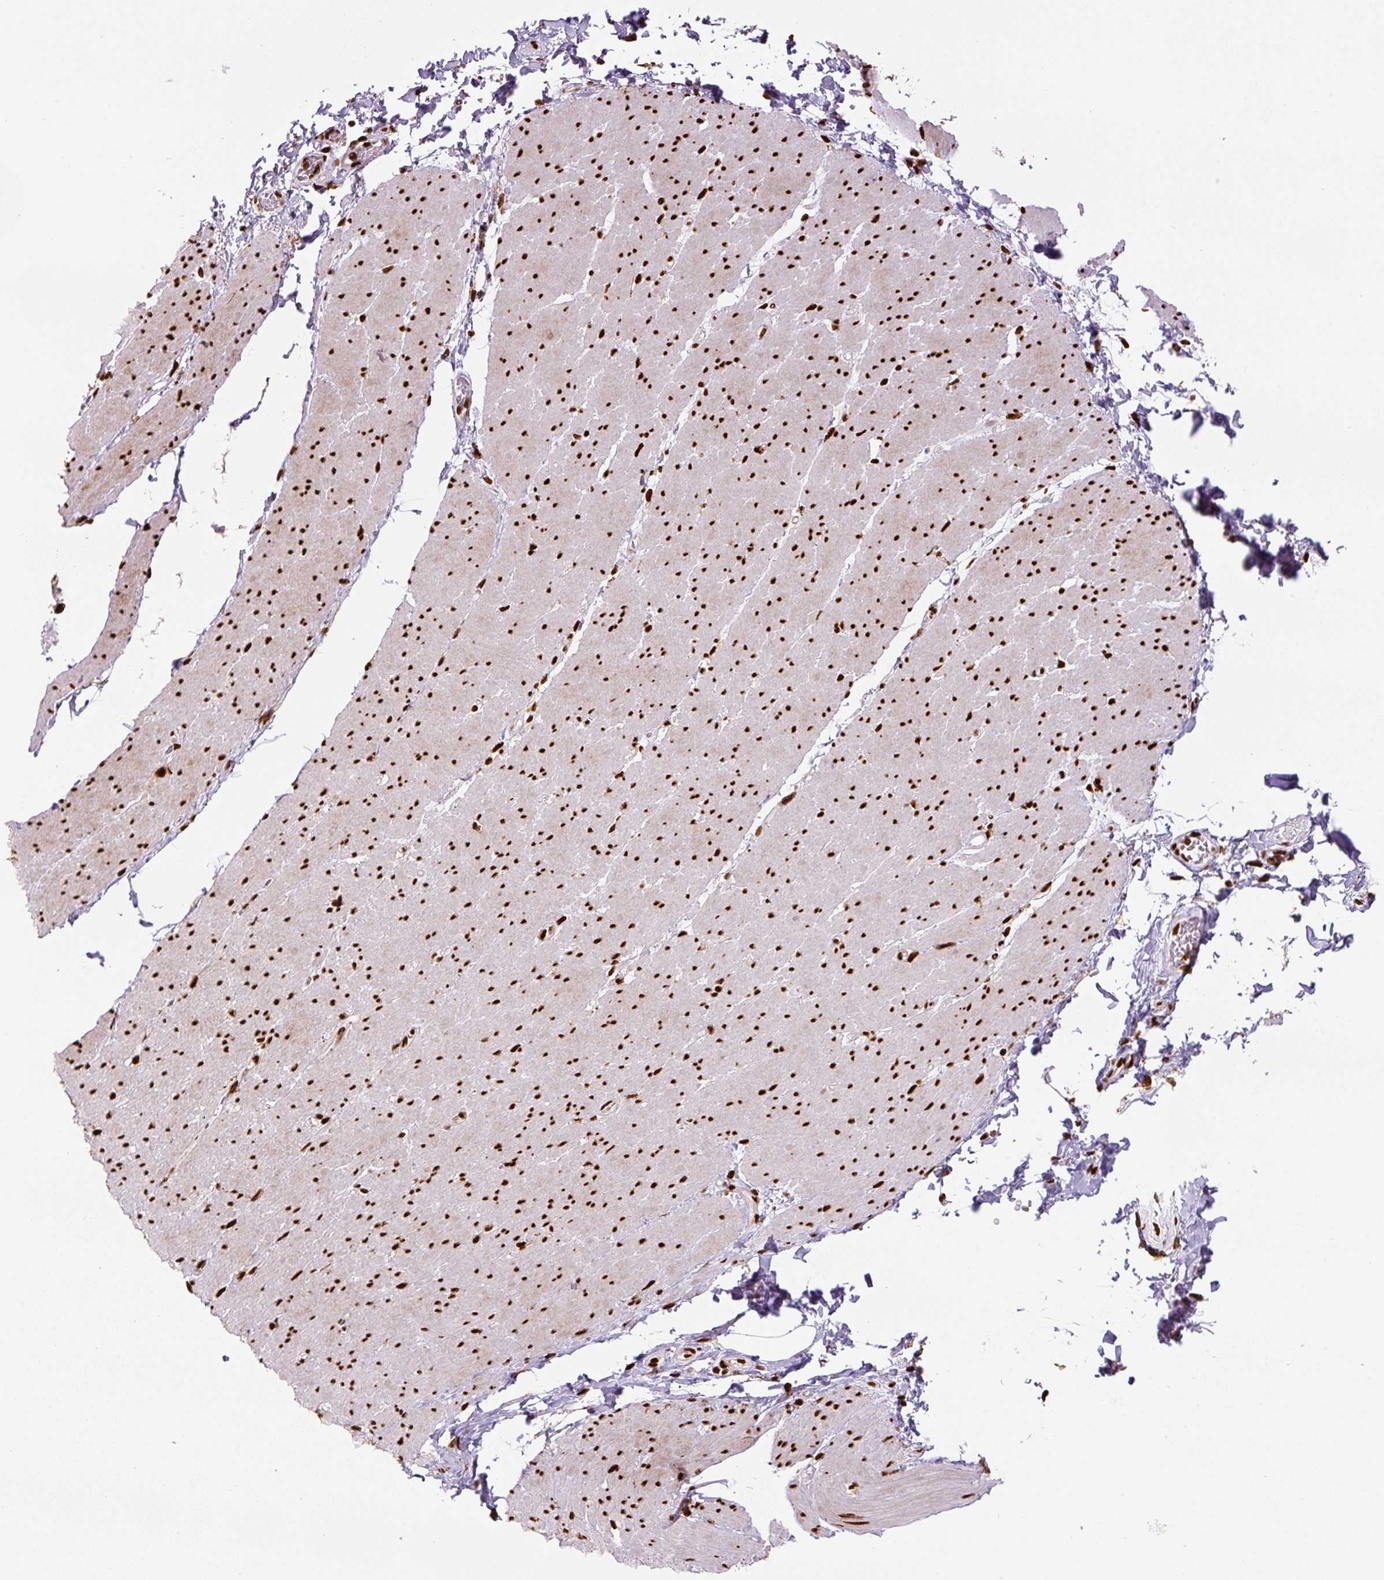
{"staining": {"intensity": "strong", "quantity": ">75%", "location": "nuclear"}, "tissue": "smooth muscle", "cell_type": "Smooth muscle cells", "image_type": "normal", "snomed": [{"axis": "morphology", "description": "Normal tissue, NOS"}, {"axis": "topography", "description": "Smooth muscle"}, {"axis": "topography", "description": "Rectum"}], "caption": "Strong nuclear protein expression is identified in about >75% of smooth muscle cells in smooth muscle.", "gene": "FUS", "patient": {"sex": "male", "age": 53}}